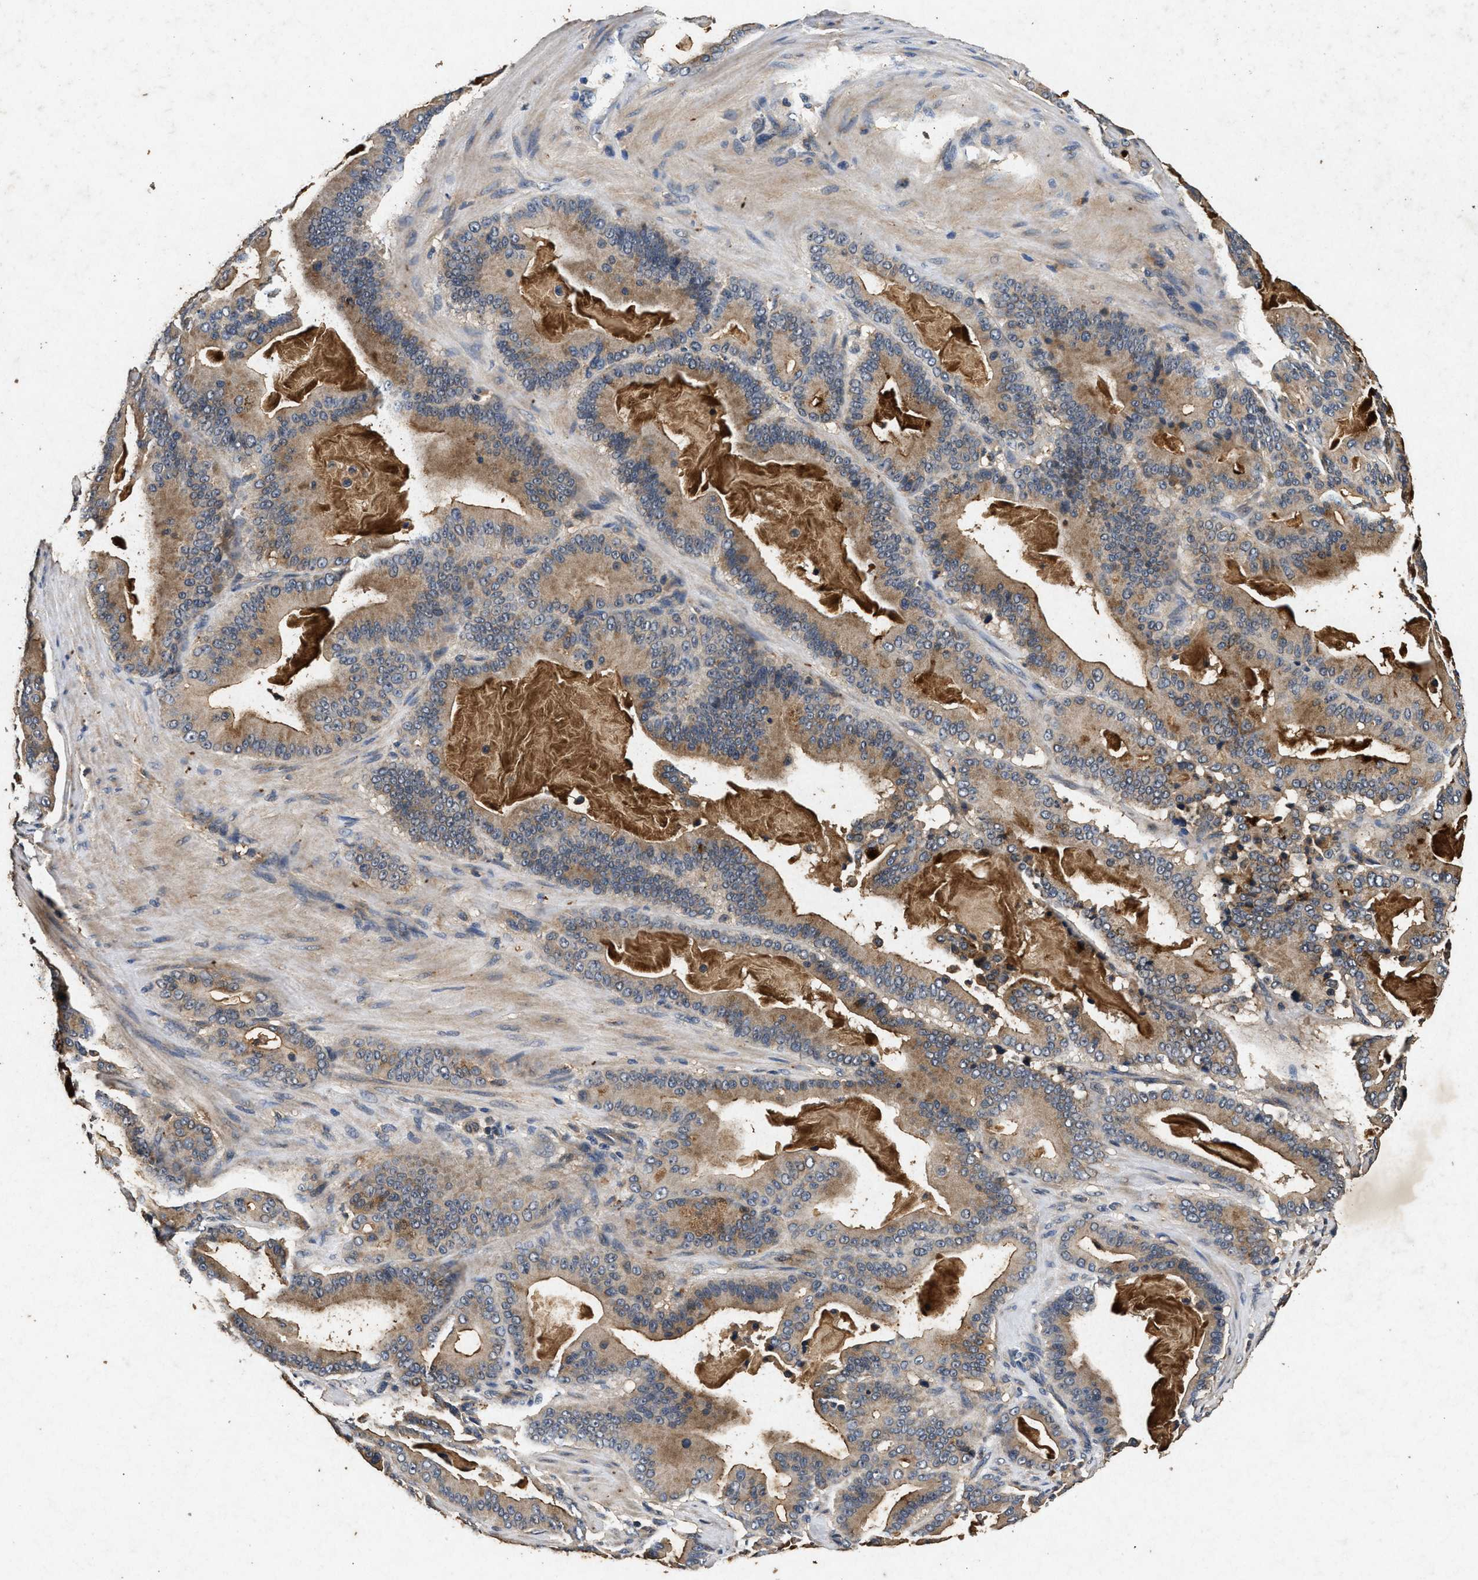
{"staining": {"intensity": "weak", "quantity": ">75%", "location": "cytoplasmic/membranous"}, "tissue": "pancreatic cancer", "cell_type": "Tumor cells", "image_type": "cancer", "snomed": [{"axis": "morphology", "description": "Adenocarcinoma, NOS"}, {"axis": "topography", "description": "Pancreas"}], "caption": "Immunohistochemical staining of human adenocarcinoma (pancreatic) reveals weak cytoplasmic/membranous protein expression in about >75% of tumor cells.", "gene": "PPP1CC", "patient": {"sex": "male", "age": 63}}